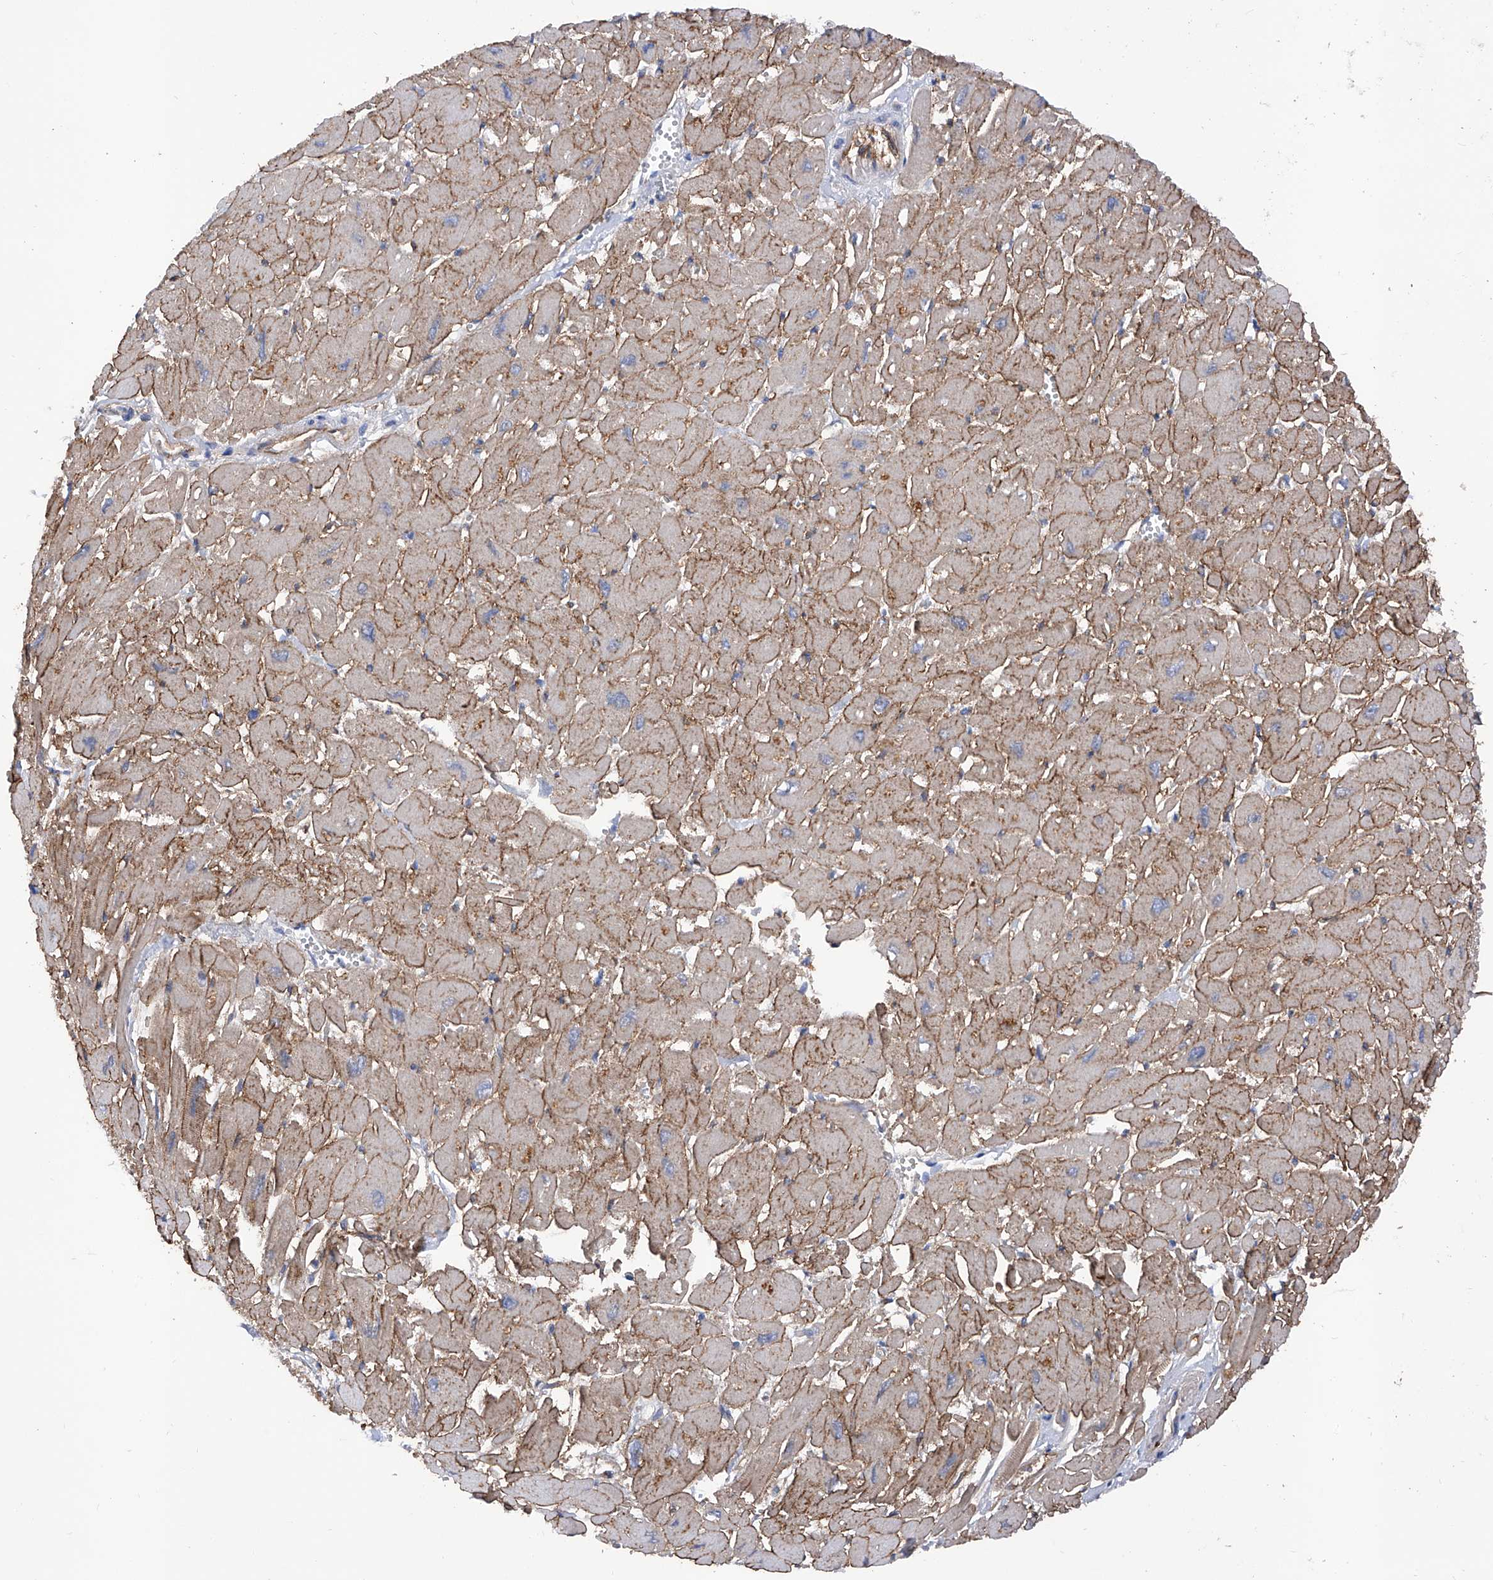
{"staining": {"intensity": "moderate", "quantity": "25%-75%", "location": "cytoplasmic/membranous"}, "tissue": "heart muscle", "cell_type": "Cardiomyocytes", "image_type": "normal", "snomed": [{"axis": "morphology", "description": "Normal tissue, NOS"}, {"axis": "topography", "description": "Heart"}], "caption": "Cardiomyocytes exhibit medium levels of moderate cytoplasmic/membranous expression in approximately 25%-75% of cells in benign heart muscle. The staining is performed using DAB (3,3'-diaminobenzidine) brown chromogen to label protein expression. The nuclei are counter-stained blue using hematoxylin.", "gene": "INPP5B", "patient": {"sex": "male", "age": 54}}